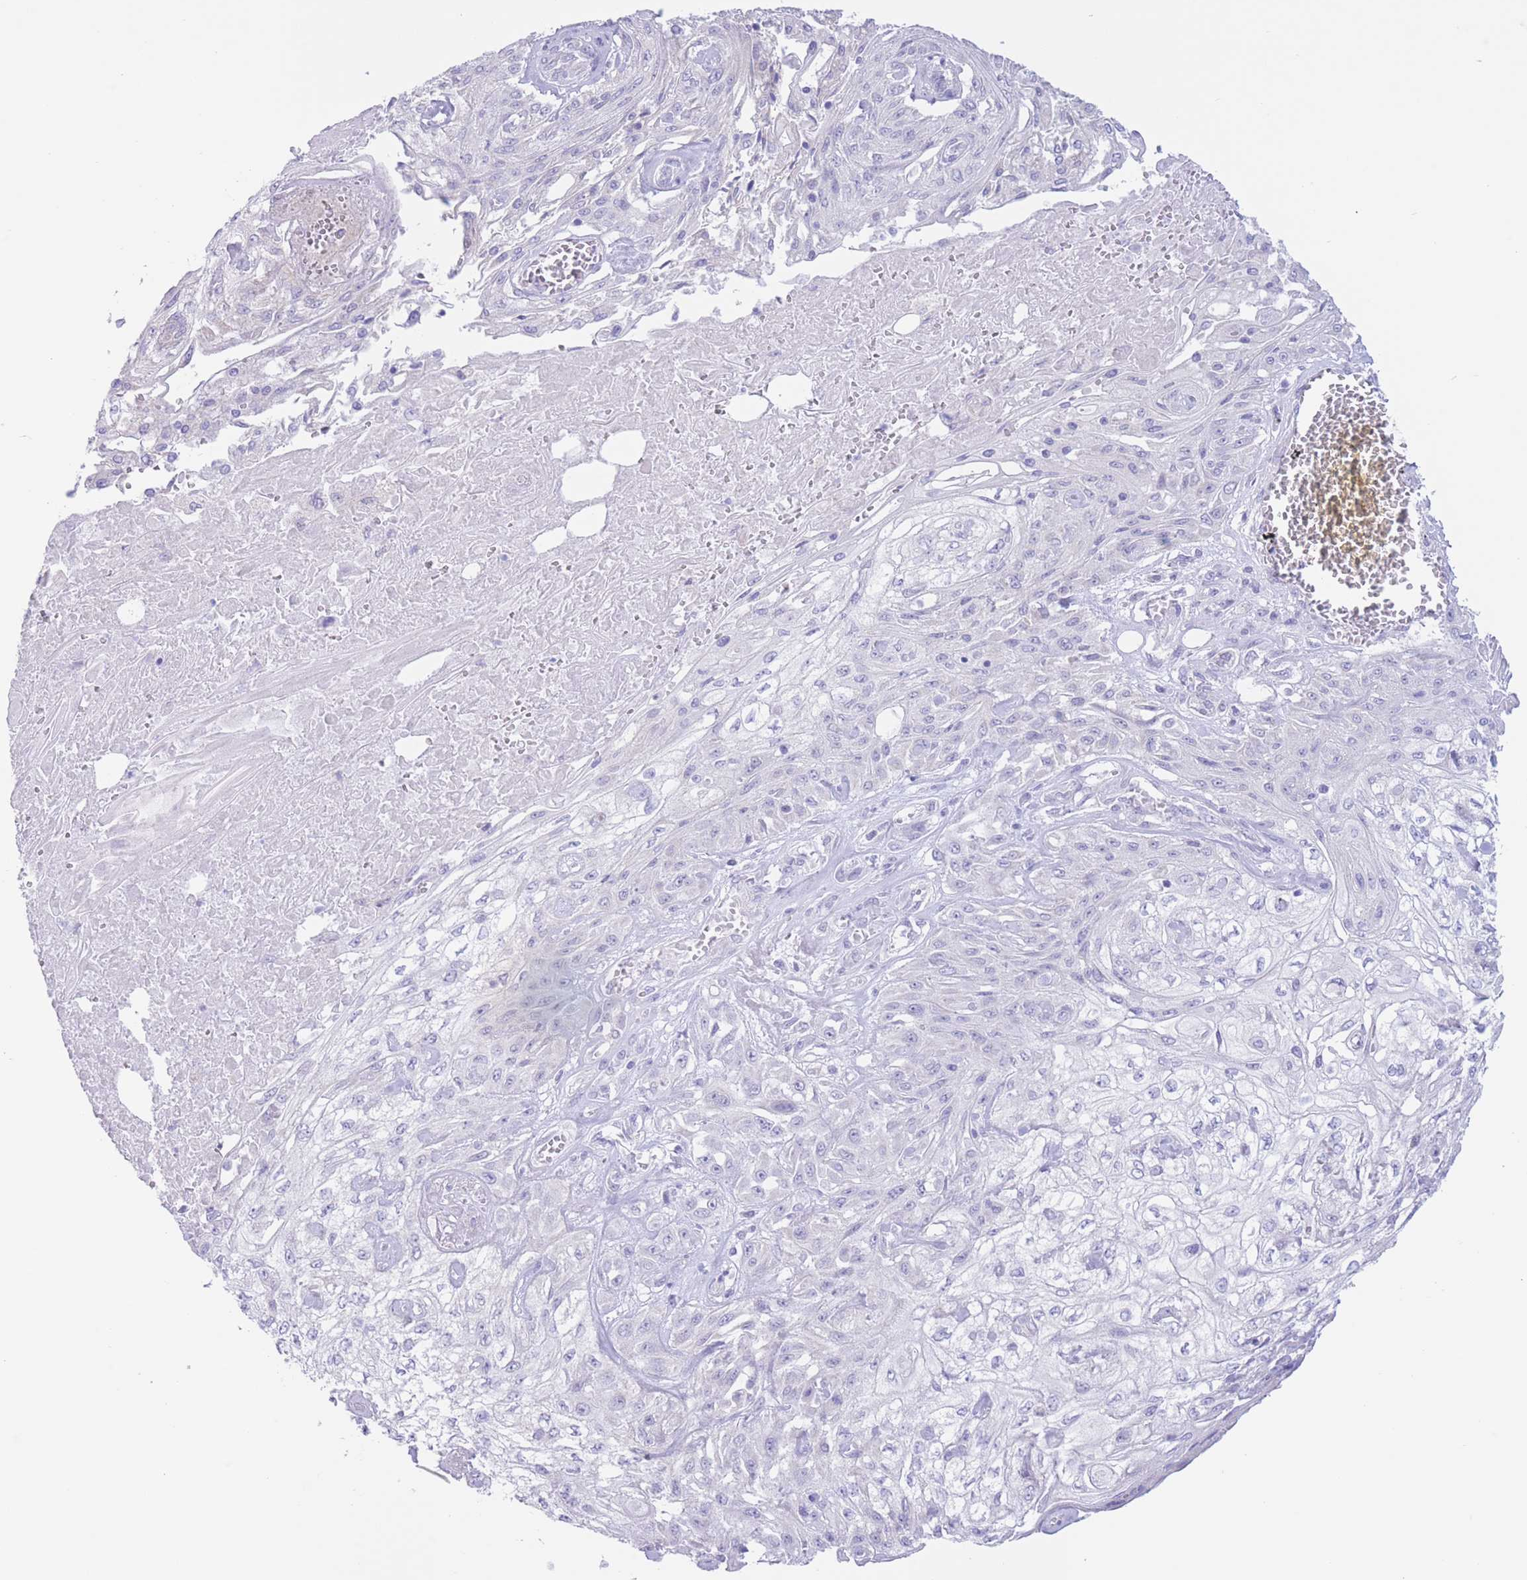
{"staining": {"intensity": "negative", "quantity": "none", "location": "none"}, "tissue": "skin cancer", "cell_type": "Tumor cells", "image_type": "cancer", "snomed": [{"axis": "morphology", "description": "Squamous cell carcinoma, NOS"}, {"axis": "morphology", "description": "Squamous cell carcinoma, metastatic, NOS"}, {"axis": "topography", "description": "Skin"}, {"axis": "topography", "description": "Lymph node"}], "caption": "Tumor cells are negative for protein expression in human skin metastatic squamous cell carcinoma.", "gene": "FAH", "patient": {"sex": "male", "age": 75}}